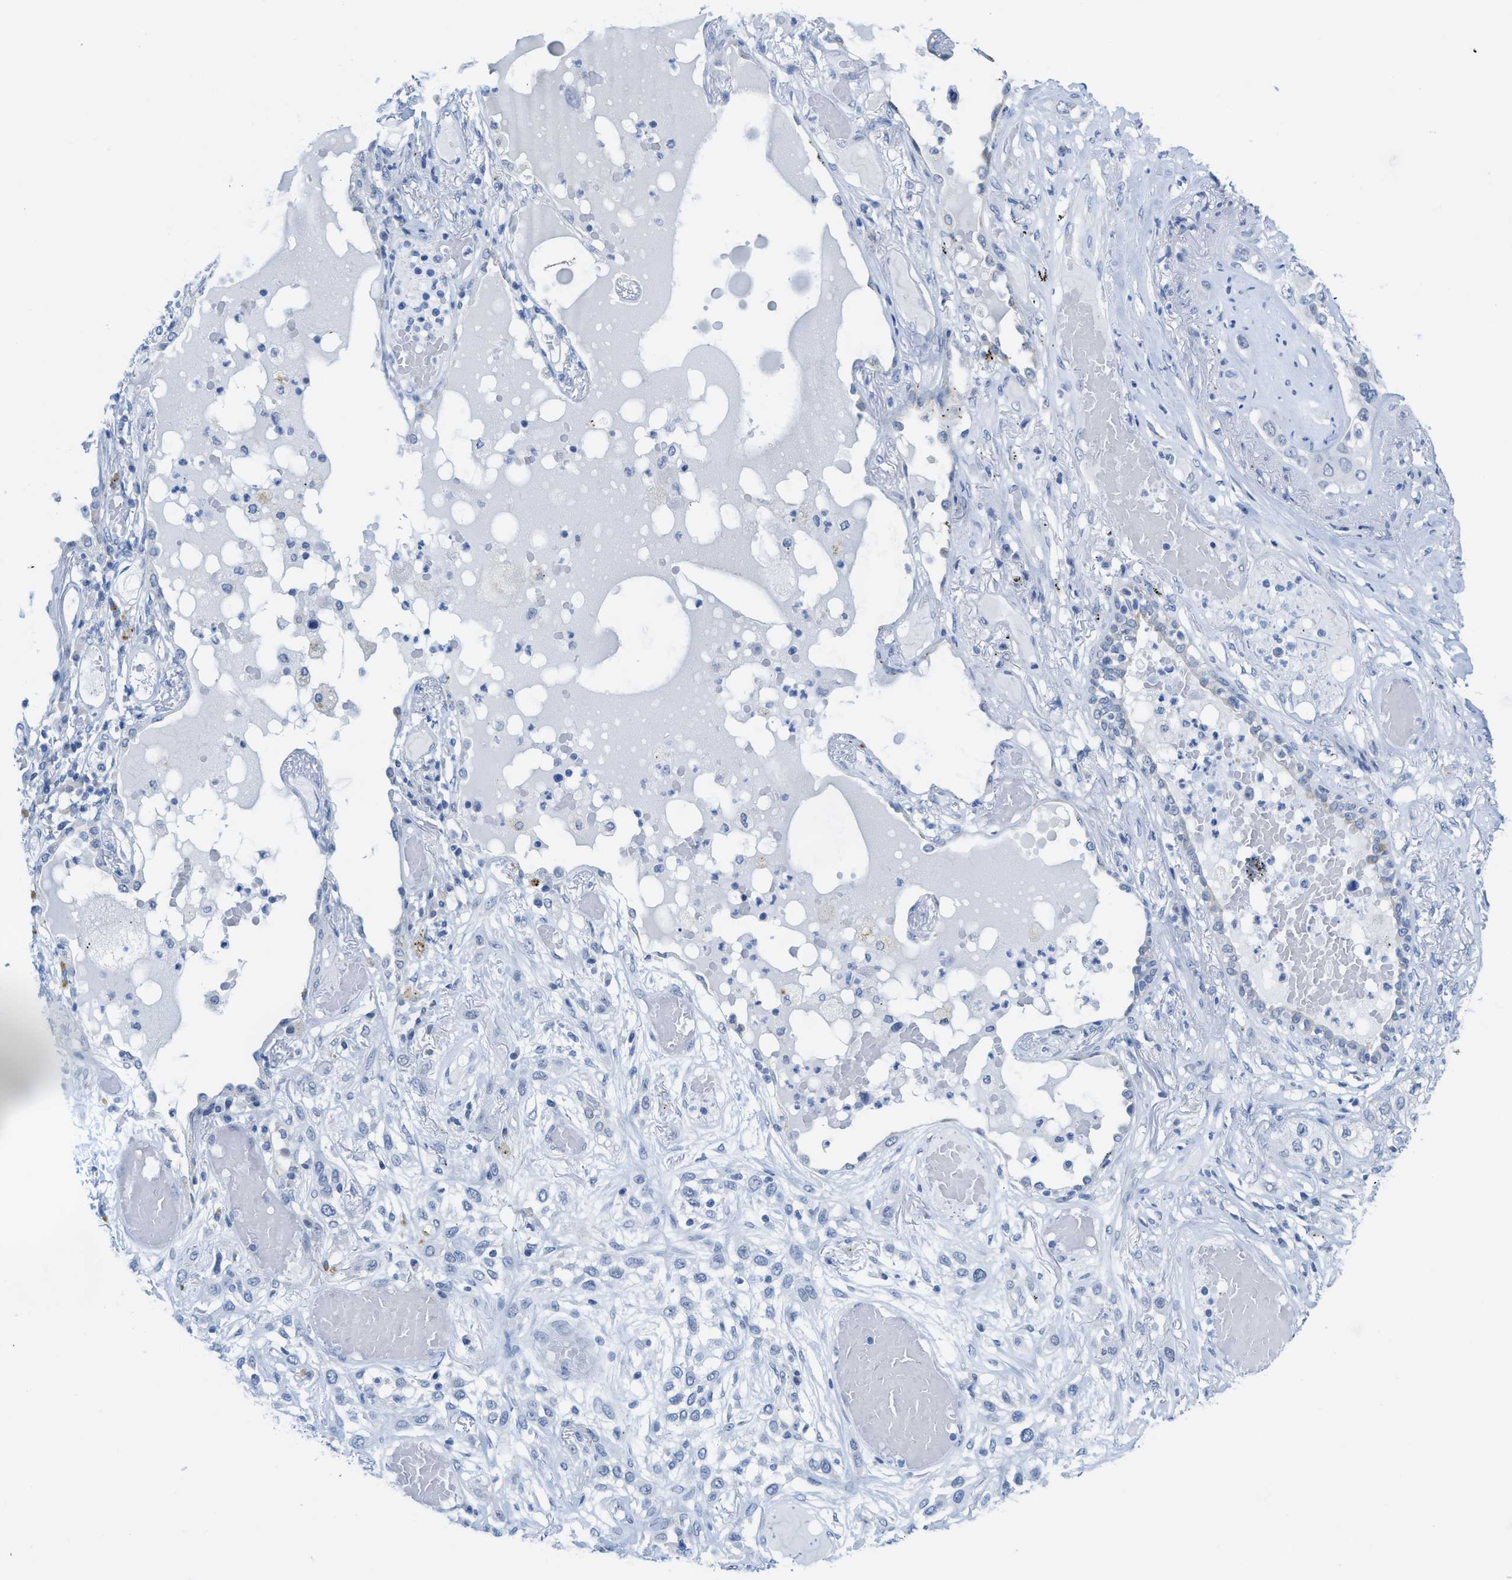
{"staining": {"intensity": "negative", "quantity": "none", "location": "none"}, "tissue": "lung cancer", "cell_type": "Tumor cells", "image_type": "cancer", "snomed": [{"axis": "morphology", "description": "Squamous cell carcinoma, NOS"}, {"axis": "topography", "description": "Lung"}], "caption": "Immunohistochemical staining of squamous cell carcinoma (lung) demonstrates no significant positivity in tumor cells.", "gene": "WDR4", "patient": {"sex": "male", "age": 71}}